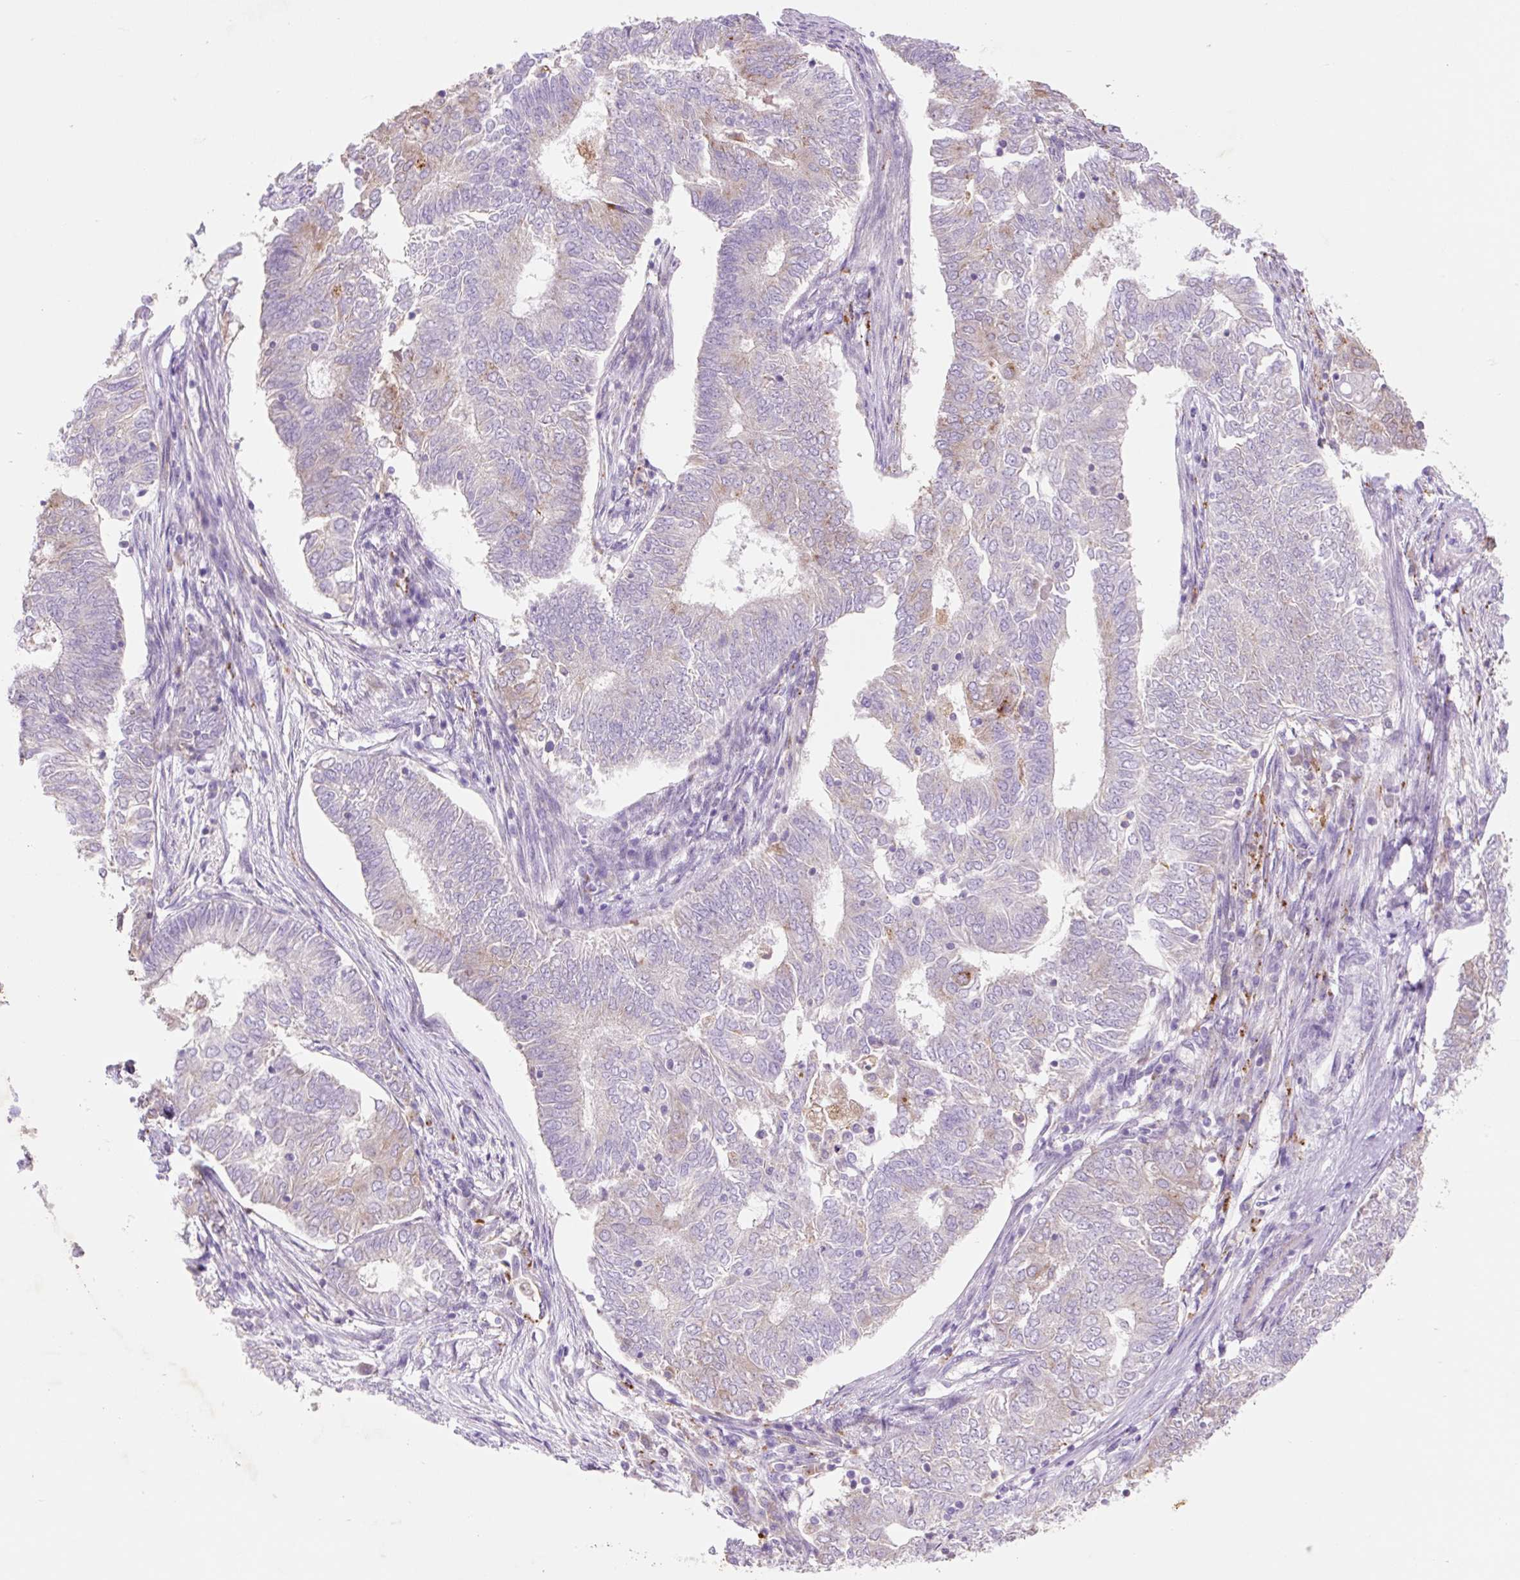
{"staining": {"intensity": "weak", "quantity": "<25%", "location": "cytoplasmic/membranous"}, "tissue": "endometrial cancer", "cell_type": "Tumor cells", "image_type": "cancer", "snomed": [{"axis": "morphology", "description": "Adenocarcinoma, NOS"}, {"axis": "topography", "description": "Endometrium"}], "caption": "High power microscopy histopathology image of an immunohistochemistry micrograph of endometrial cancer, revealing no significant staining in tumor cells.", "gene": "HEXA", "patient": {"sex": "female", "age": 62}}